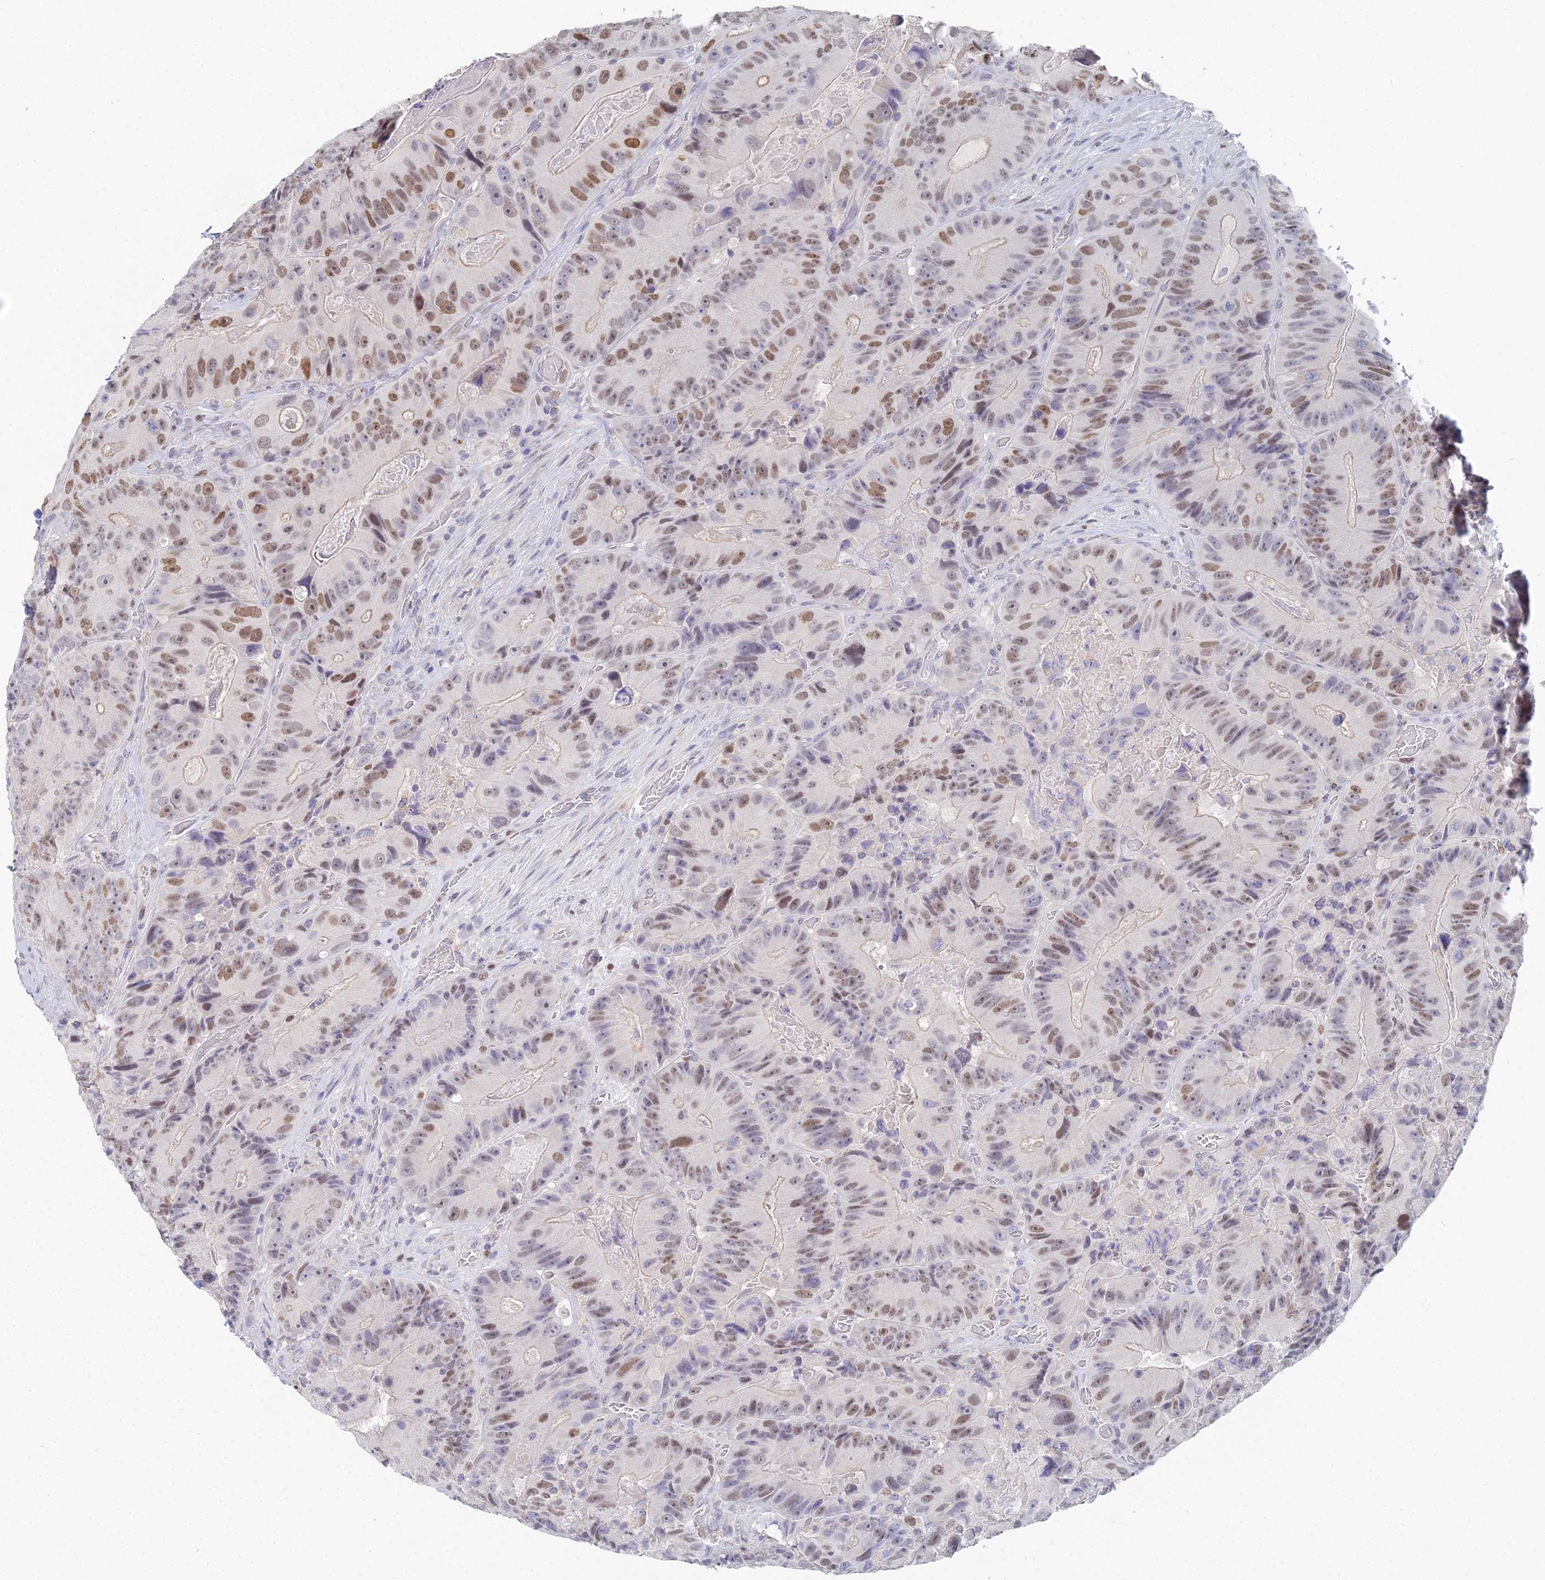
{"staining": {"intensity": "moderate", "quantity": "25%-75%", "location": "nuclear"}, "tissue": "colorectal cancer", "cell_type": "Tumor cells", "image_type": "cancer", "snomed": [{"axis": "morphology", "description": "Adenocarcinoma, NOS"}, {"axis": "topography", "description": "Colon"}], "caption": "This is a micrograph of immunohistochemistry staining of colorectal cancer (adenocarcinoma), which shows moderate staining in the nuclear of tumor cells.", "gene": "MCM2", "patient": {"sex": "female", "age": 86}}